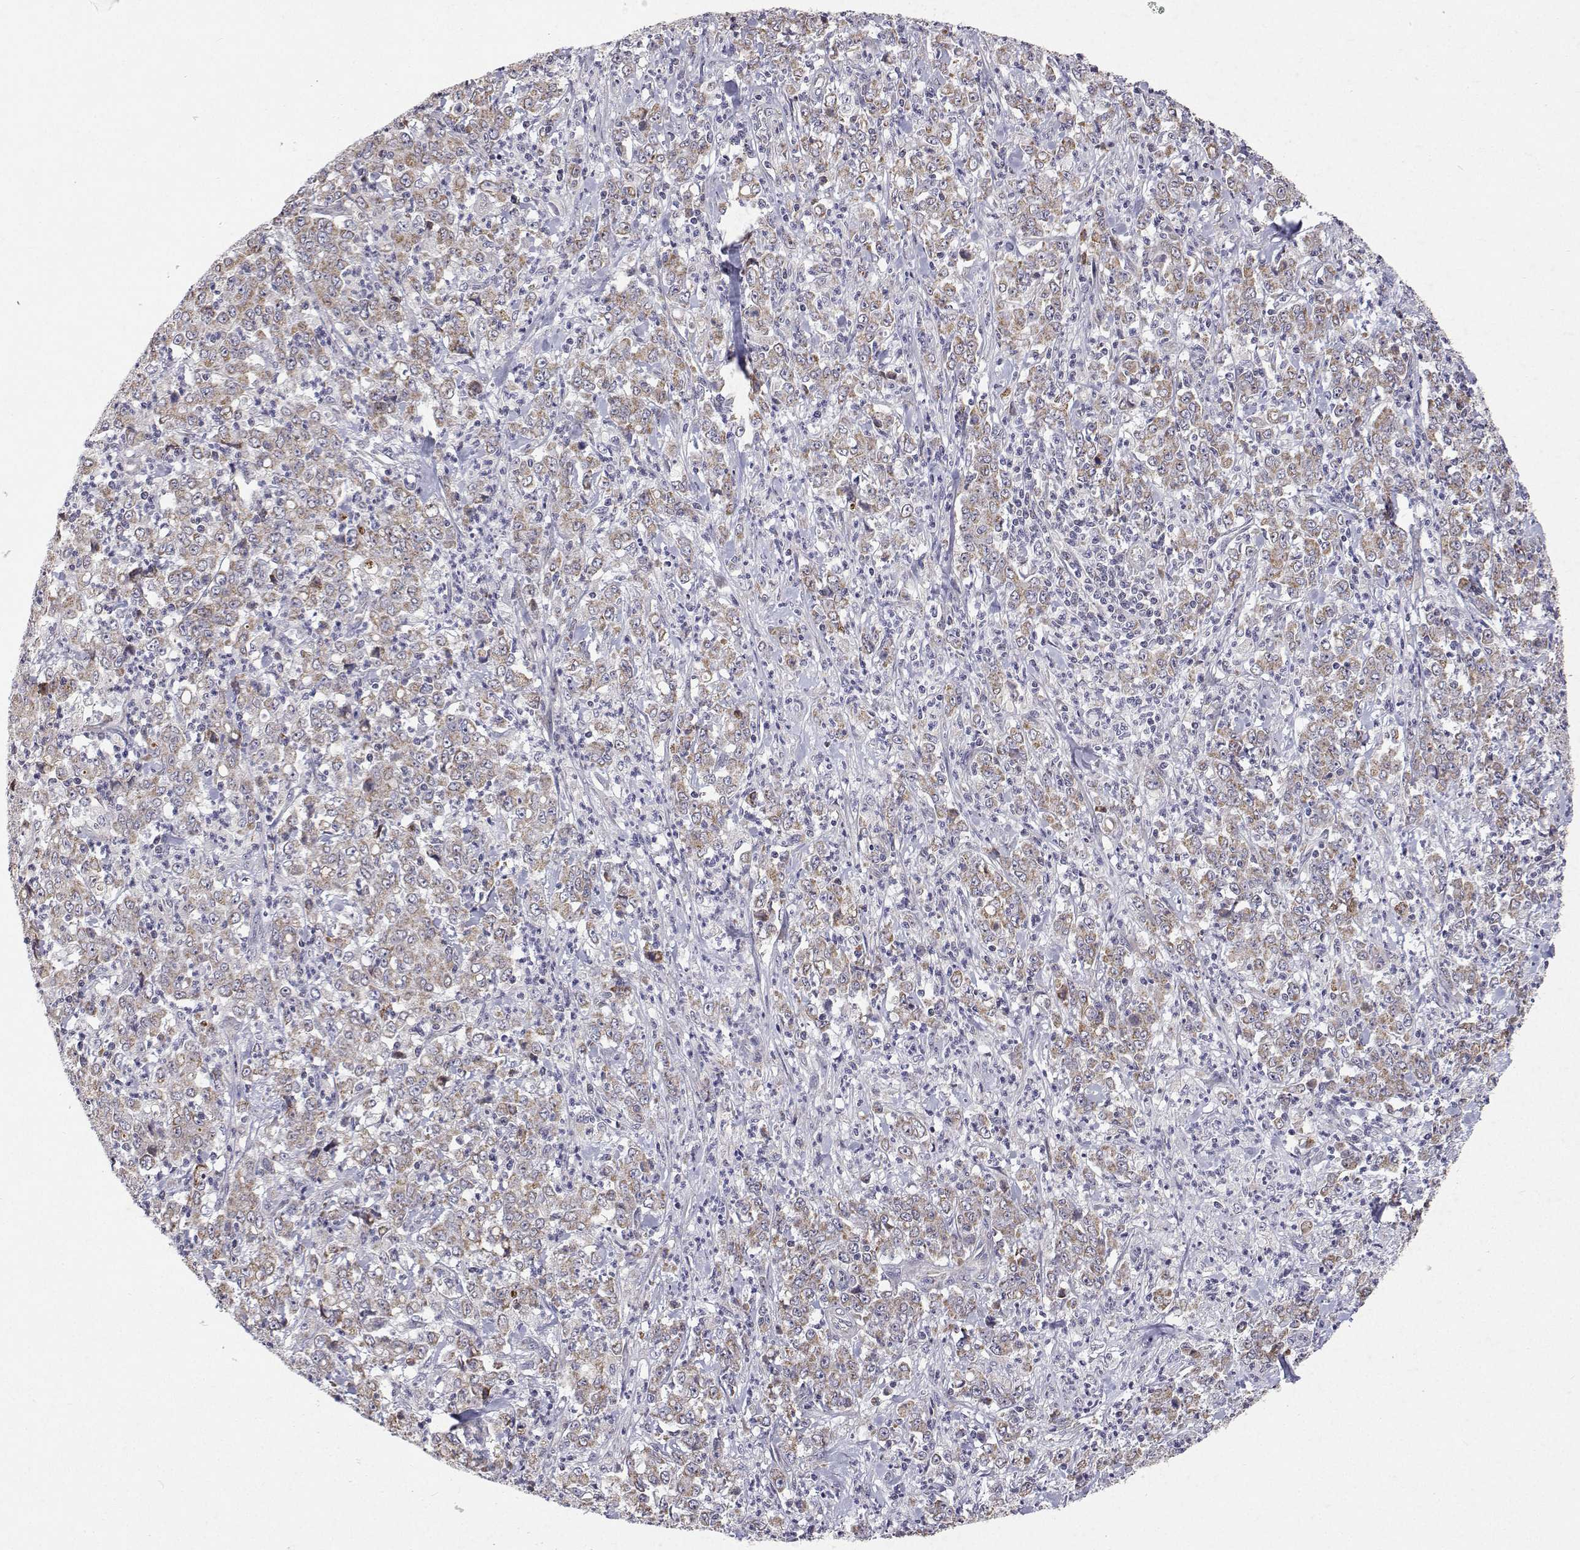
{"staining": {"intensity": "weak", "quantity": ">75%", "location": "cytoplasmic/membranous"}, "tissue": "stomach cancer", "cell_type": "Tumor cells", "image_type": "cancer", "snomed": [{"axis": "morphology", "description": "Adenocarcinoma, NOS"}, {"axis": "topography", "description": "Stomach, lower"}], "caption": "Weak cytoplasmic/membranous protein expression is present in approximately >75% of tumor cells in stomach adenocarcinoma.", "gene": "MRPL3", "patient": {"sex": "female", "age": 71}}